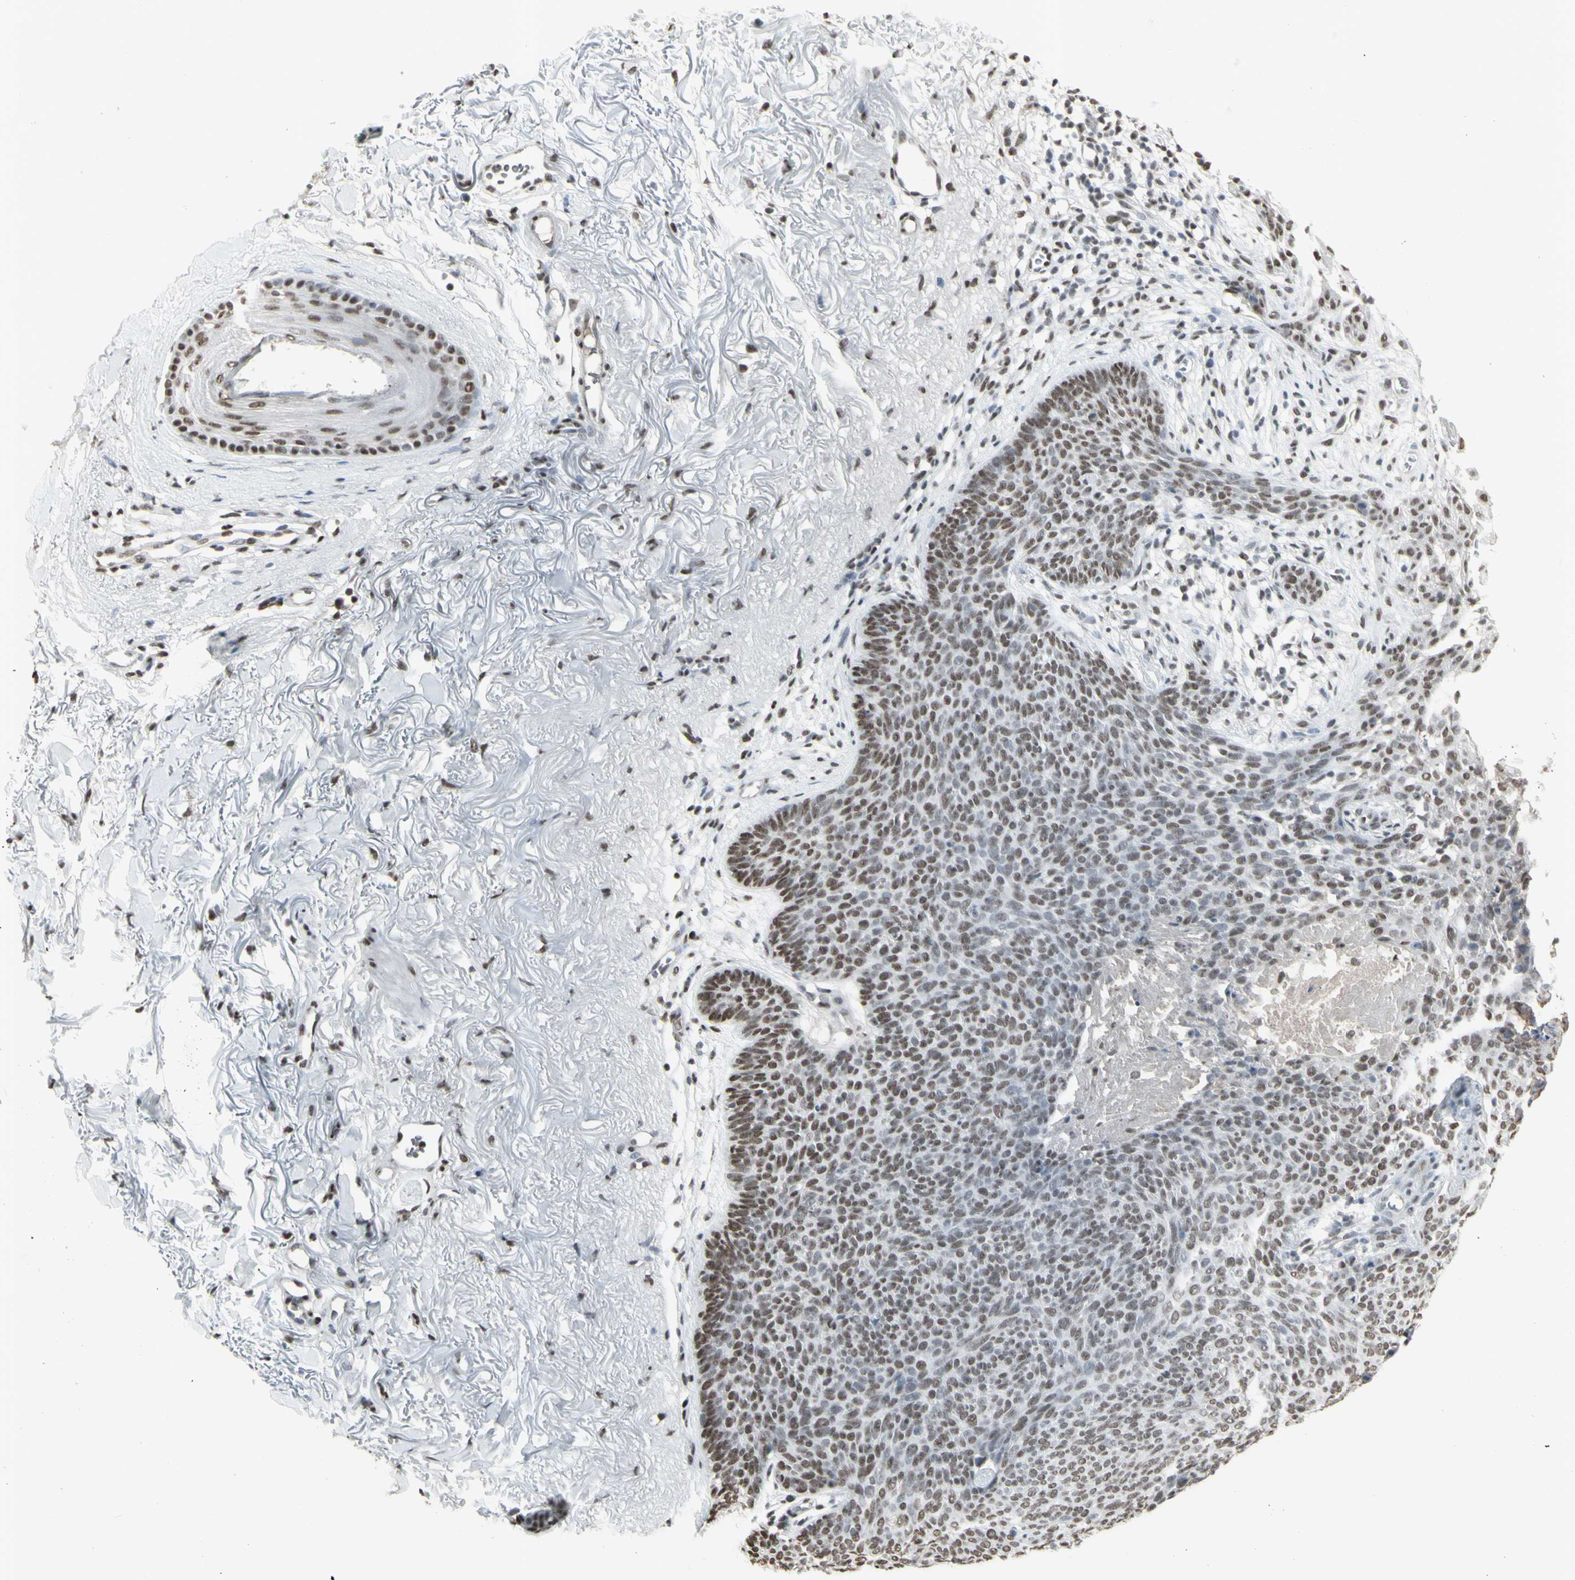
{"staining": {"intensity": "moderate", "quantity": ">75%", "location": "nuclear"}, "tissue": "skin cancer", "cell_type": "Tumor cells", "image_type": "cancer", "snomed": [{"axis": "morphology", "description": "Normal tissue, NOS"}, {"axis": "morphology", "description": "Basal cell carcinoma"}, {"axis": "topography", "description": "Skin"}], "caption": "The photomicrograph demonstrates staining of basal cell carcinoma (skin), revealing moderate nuclear protein expression (brown color) within tumor cells.", "gene": "TRIM28", "patient": {"sex": "female", "age": 70}}